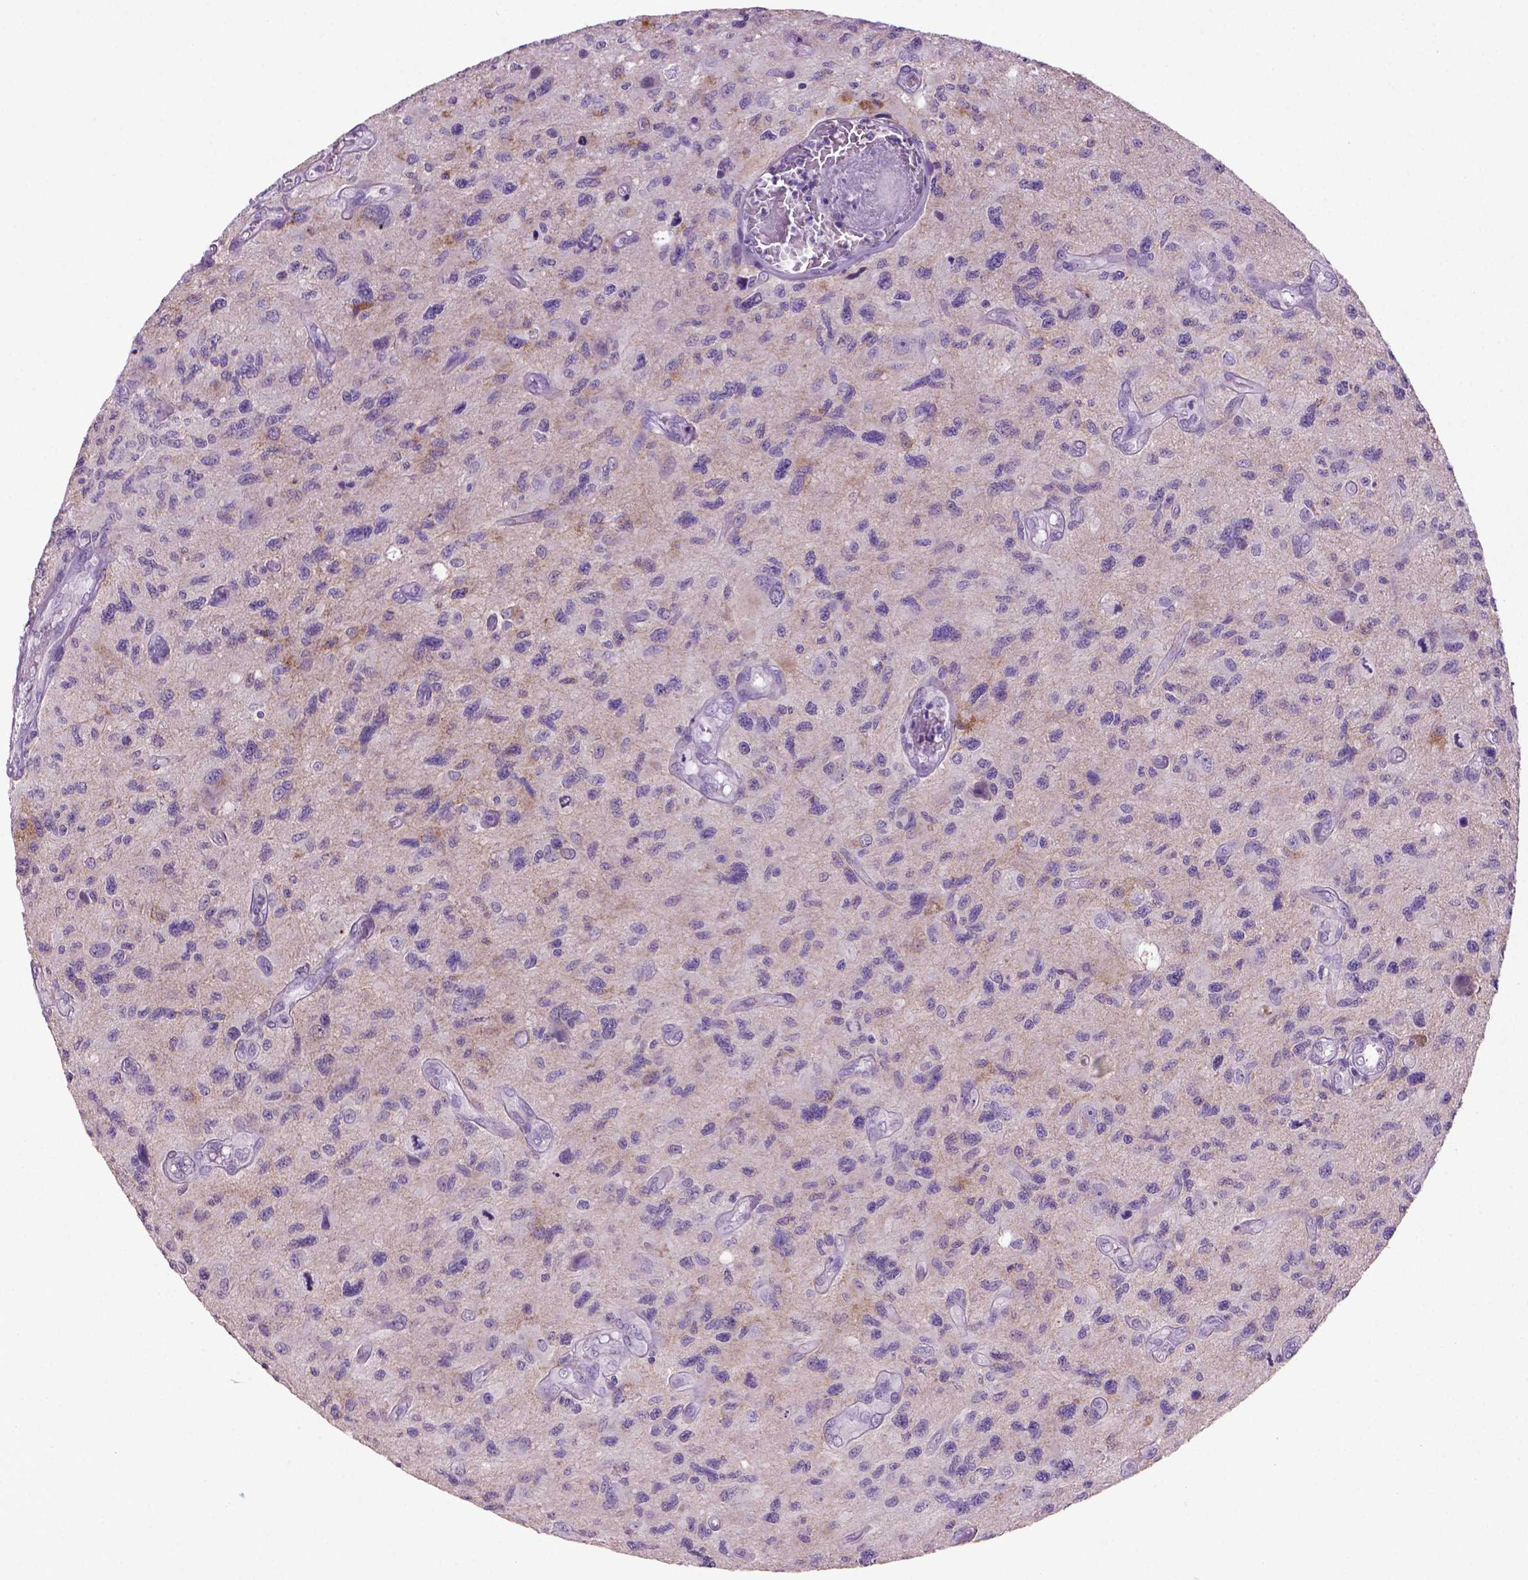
{"staining": {"intensity": "negative", "quantity": "none", "location": "none"}, "tissue": "glioma", "cell_type": "Tumor cells", "image_type": "cancer", "snomed": [{"axis": "morphology", "description": "Glioma, malignant, NOS"}, {"axis": "morphology", "description": "Glioma, malignant, High grade"}, {"axis": "topography", "description": "Brain"}], "caption": "The histopathology image displays no significant expression in tumor cells of malignant glioma (high-grade).", "gene": "MUC1", "patient": {"sex": "female", "age": 71}}